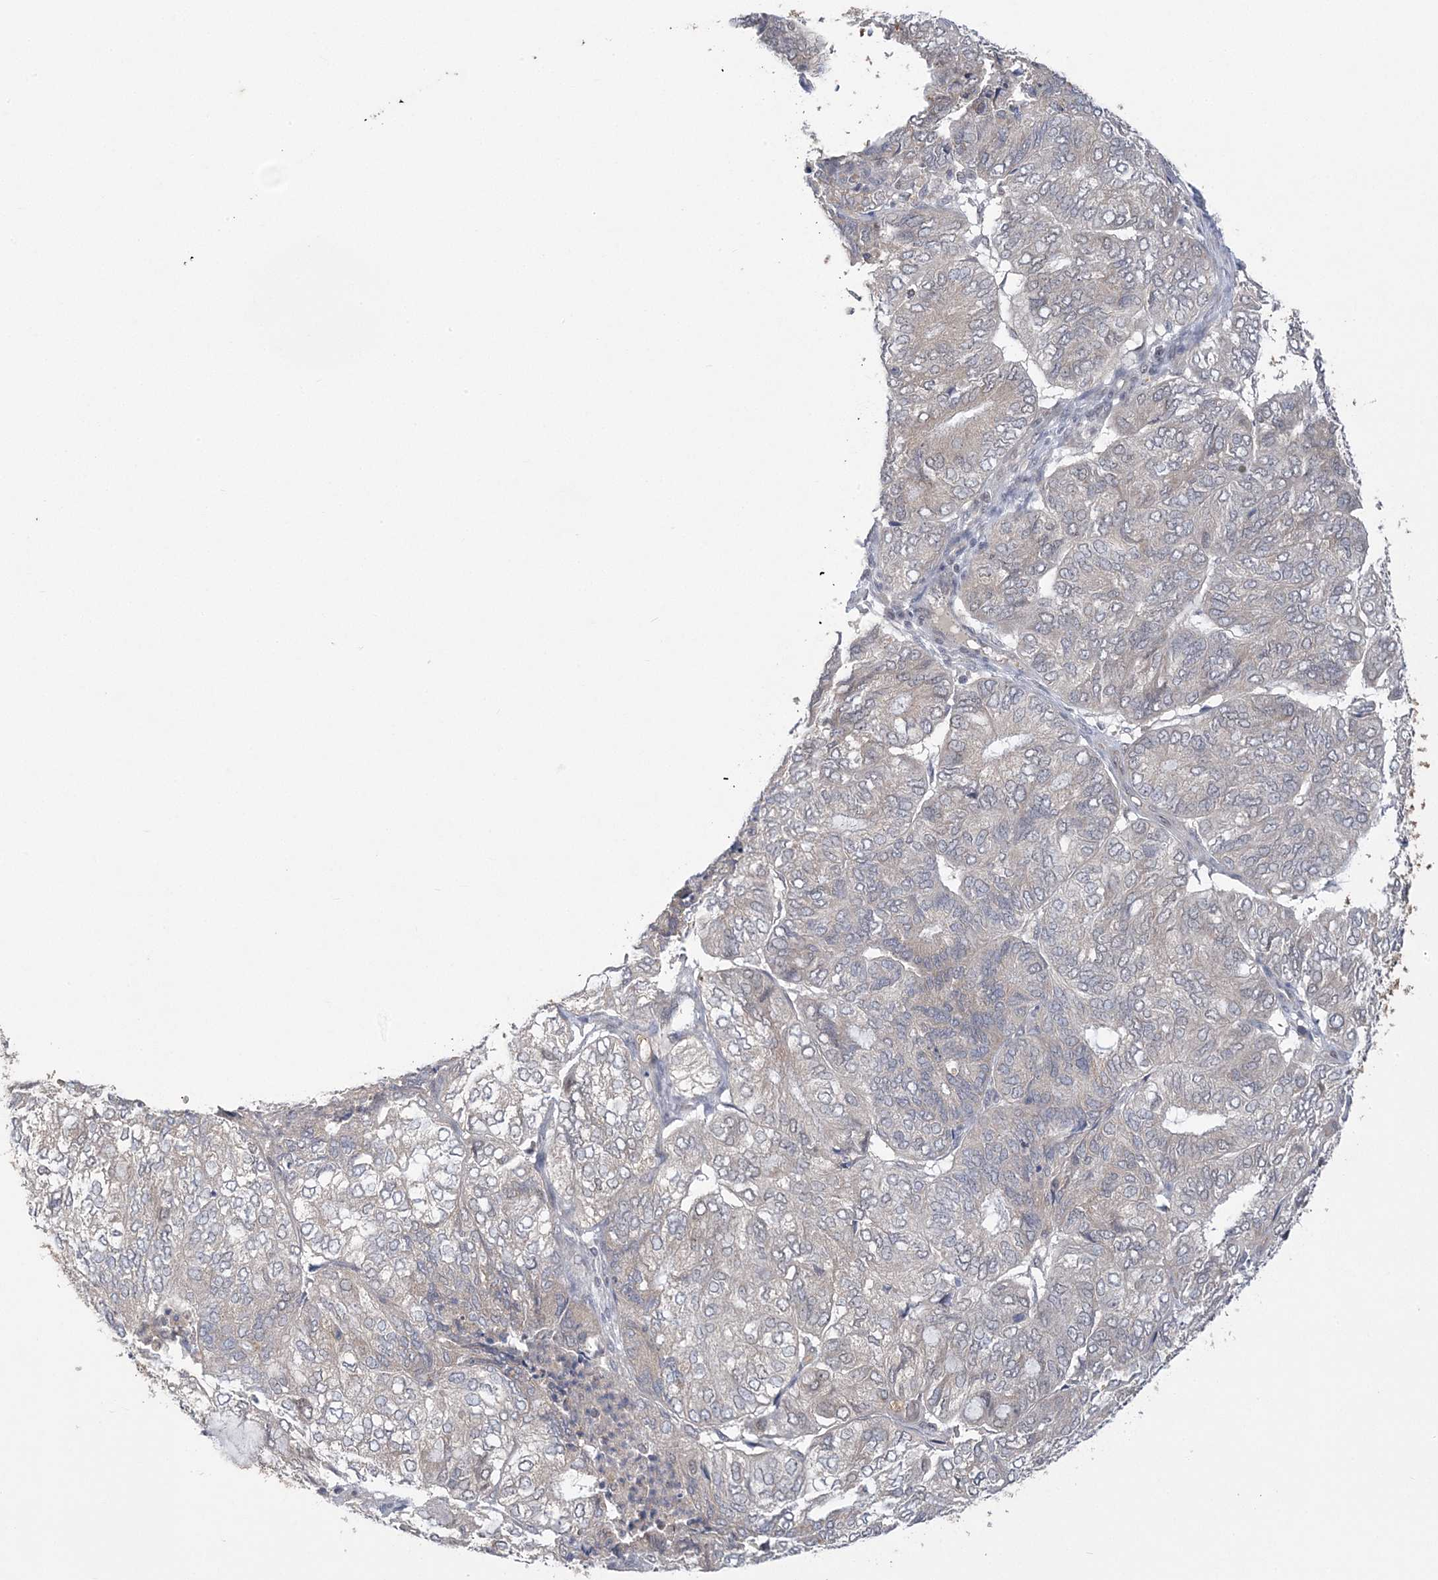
{"staining": {"intensity": "moderate", "quantity": "<25%", "location": "nuclear"}, "tissue": "endometrial cancer", "cell_type": "Tumor cells", "image_type": "cancer", "snomed": [{"axis": "morphology", "description": "Adenocarcinoma, NOS"}, {"axis": "topography", "description": "Uterus"}], "caption": "This is a photomicrograph of IHC staining of endometrial adenocarcinoma, which shows moderate positivity in the nuclear of tumor cells.", "gene": "ZBTB7A", "patient": {"sex": "female", "age": 60}}